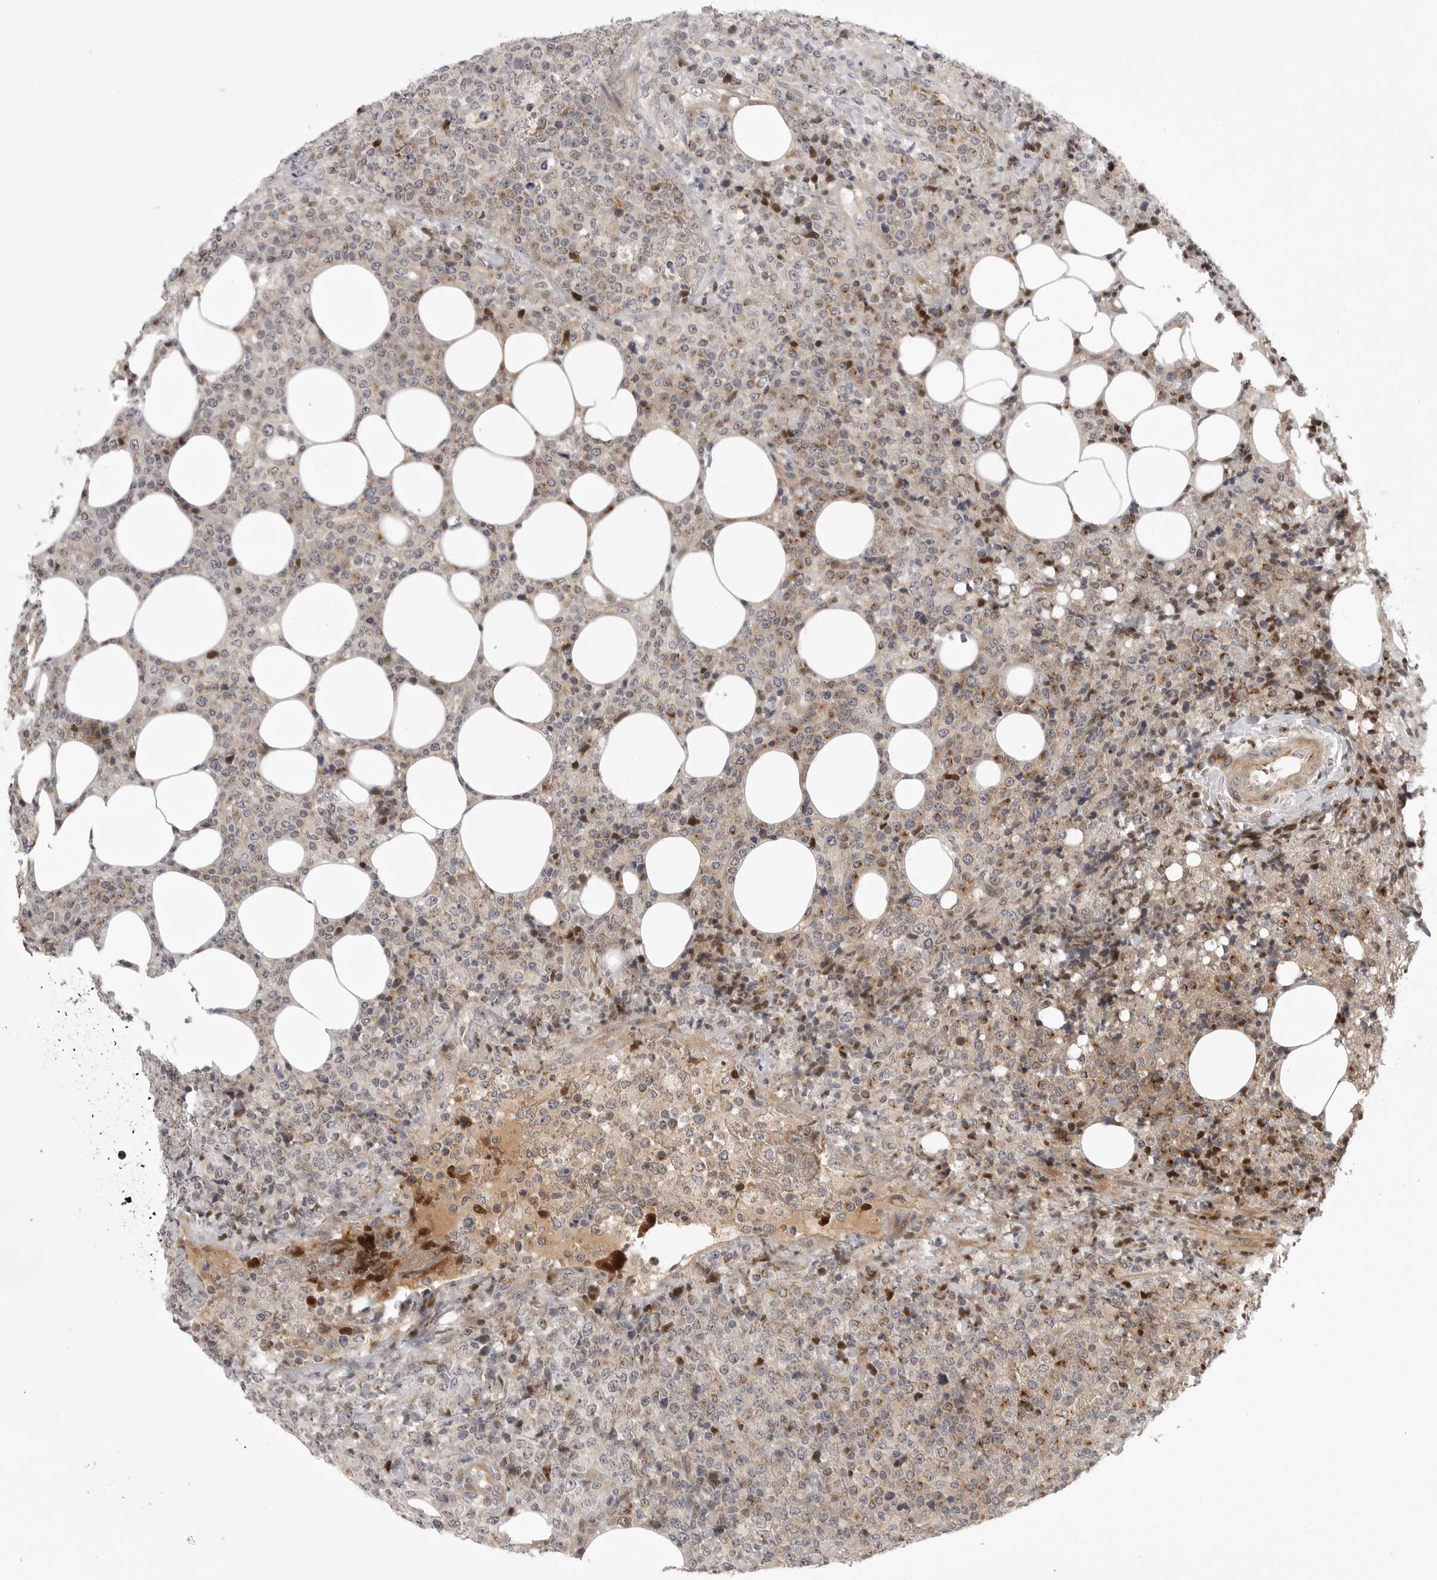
{"staining": {"intensity": "negative", "quantity": "none", "location": "none"}, "tissue": "lymphoma", "cell_type": "Tumor cells", "image_type": "cancer", "snomed": [{"axis": "morphology", "description": "Malignant lymphoma, non-Hodgkin's type, High grade"}, {"axis": "topography", "description": "Lymph node"}], "caption": "The histopathology image exhibits no significant expression in tumor cells of lymphoma.", "gene": "CD300LD", "patient": {"sex": "male", "age": 13}}